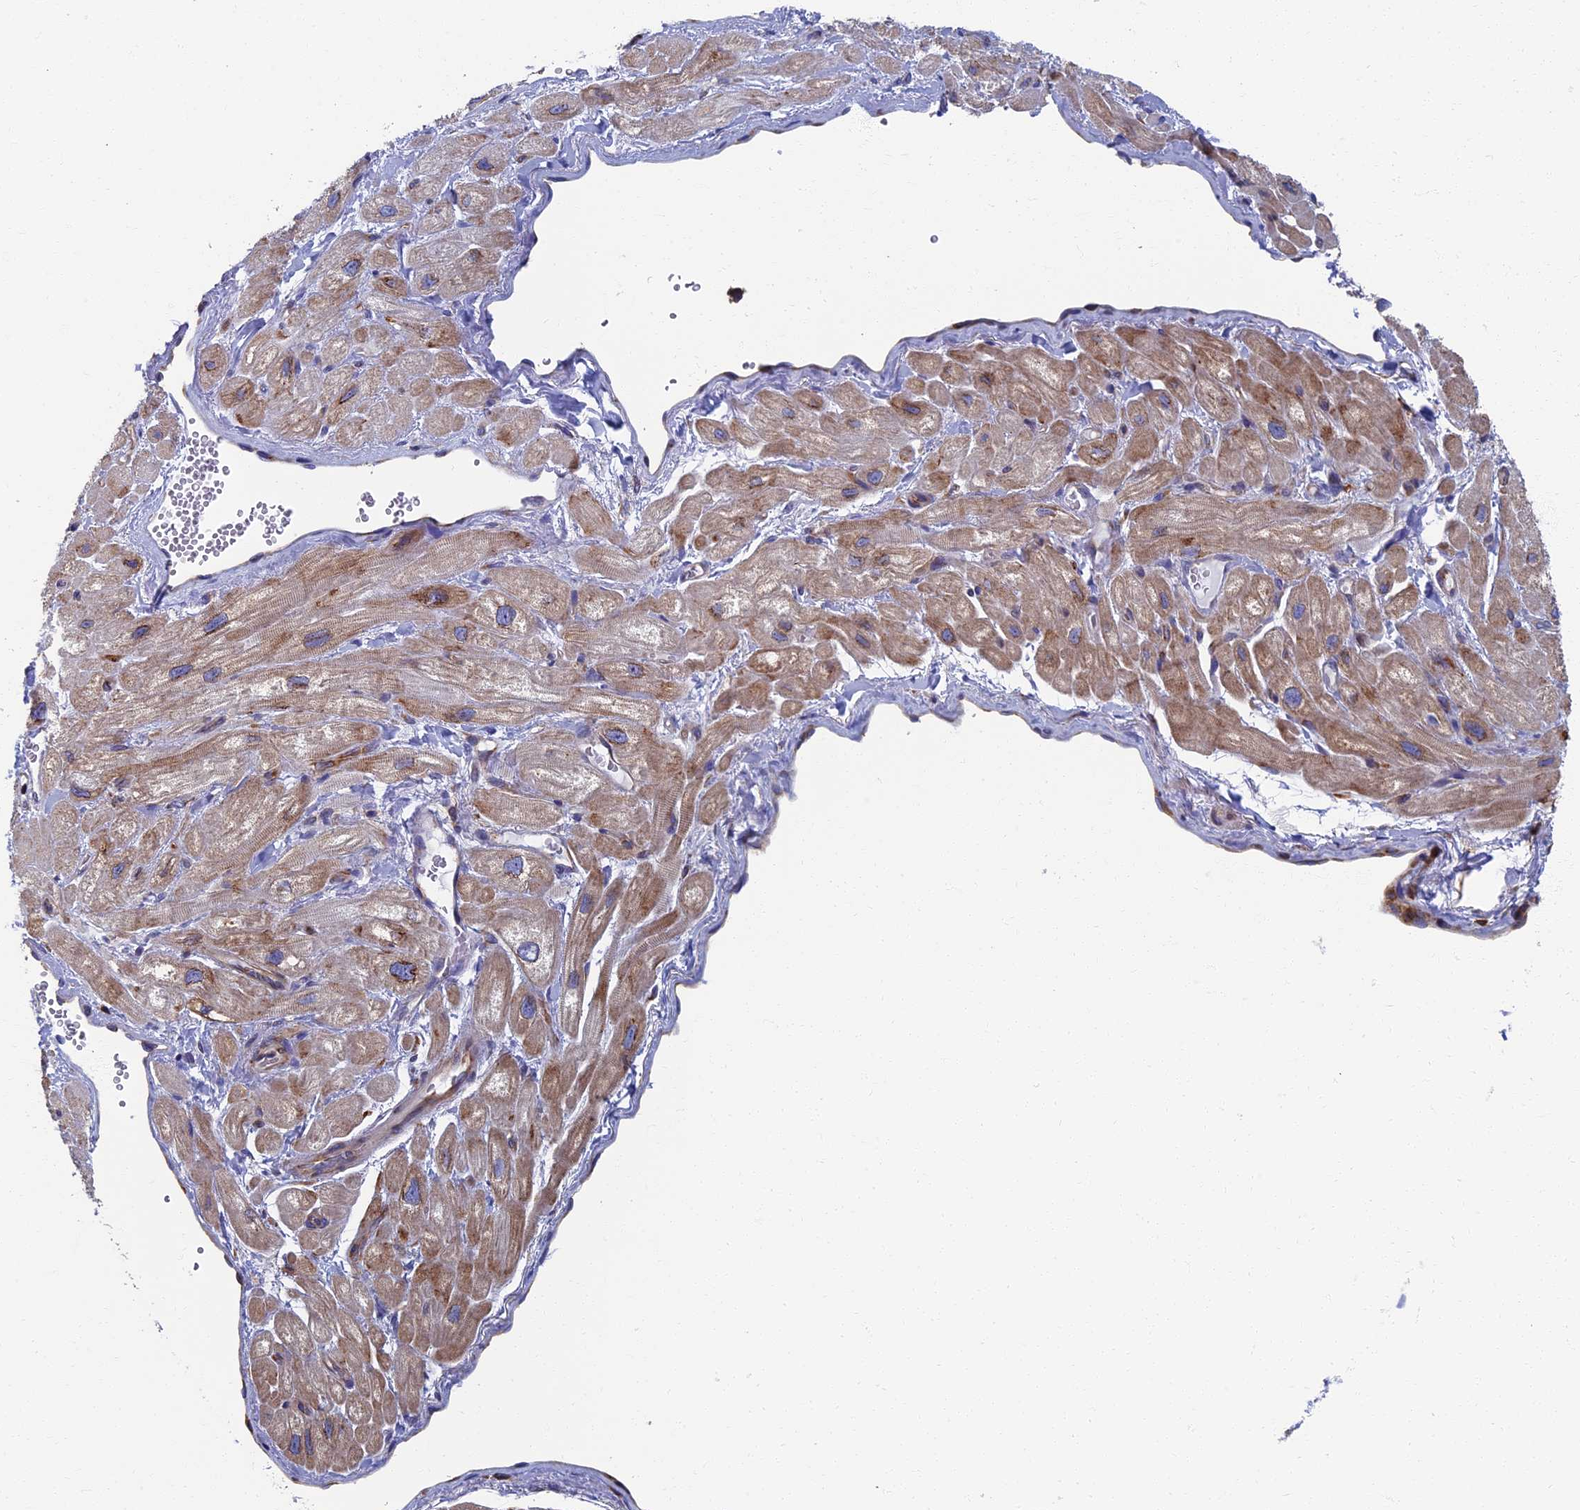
{"staining": {"intensity": "moderate", "quantity": "<25%", "location": "cytoplasmic/membranous"}, "tissue": "heart muscle", "cell_type": "Cardiomyocytes", "image_type": "normal", "snomed": [{"axis": "morphology", "description": "Normal tissue, NOS"}, {"axis": "topography", "description": "Heart"}], "caption": "This is a histology image of immunohistochemistry staining of normal heart muscle, which shows moderate staining in the cytoplasmic/membranous of cardiomyocytes.", "gene": "YBX1", "patient": {"sex": "male", "age": 65}}